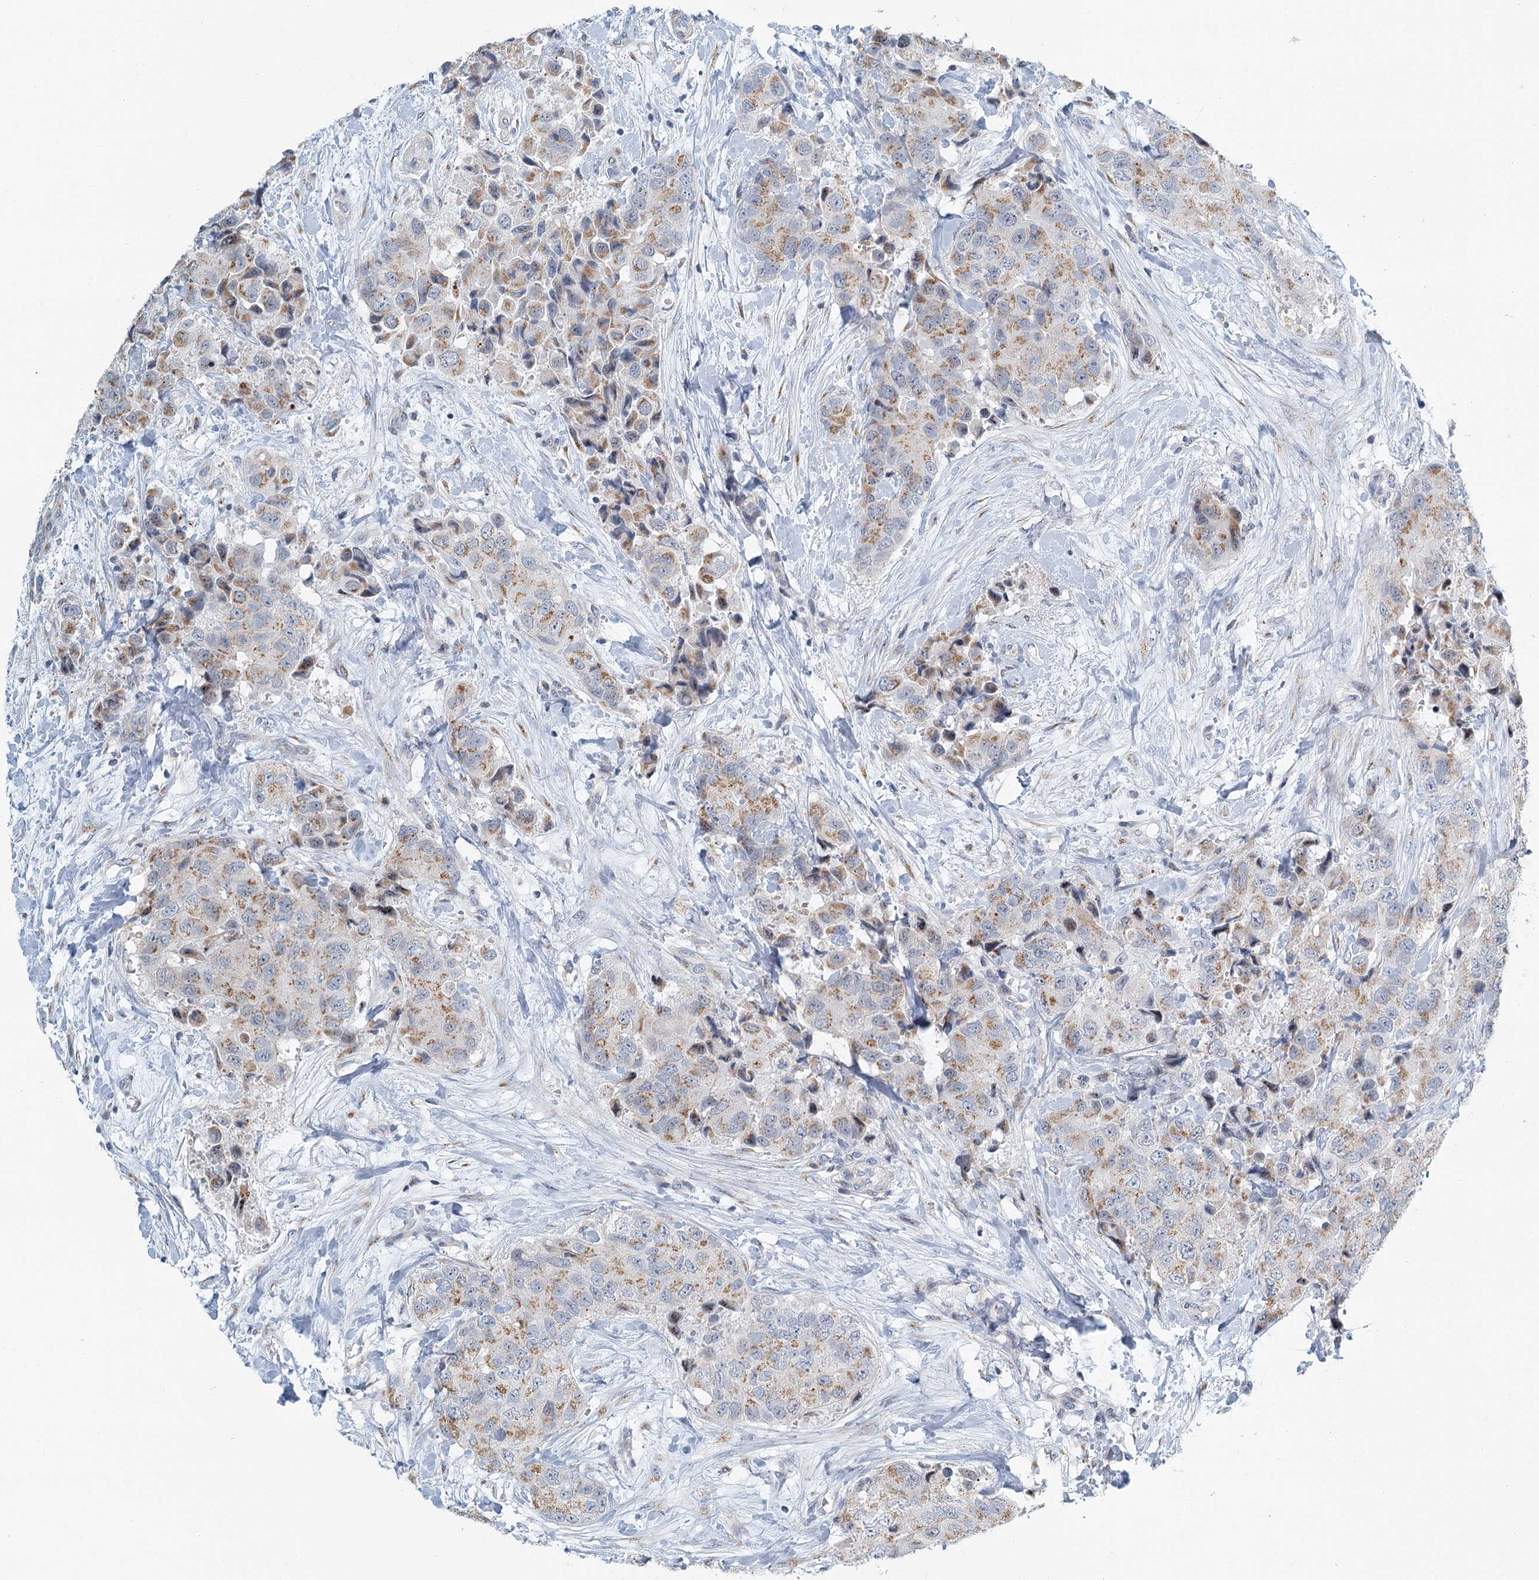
{"staining": {"intensity": "moderate", "quantity": "25%-75%", "location": "cytoplasmic/membranous"}, "tissue": "breast cancer", "cell_type": "Tumor cells", "image_type": "cancer", "snomed": [{"axis": "morphology", "description": "Duct carcinoma"}, {"axis": "topography", "description": "Breast"}], "caption": "An immunohistochemistry (IHC) photomicrograph of neoplastic tissue is shown. Protein staining in brown shows moderate cytoplasmic/membranous positivity in breast cancer within tumor cells.", "gene": "ZNF527", "patient": {"sex": "female", "age": 62}}